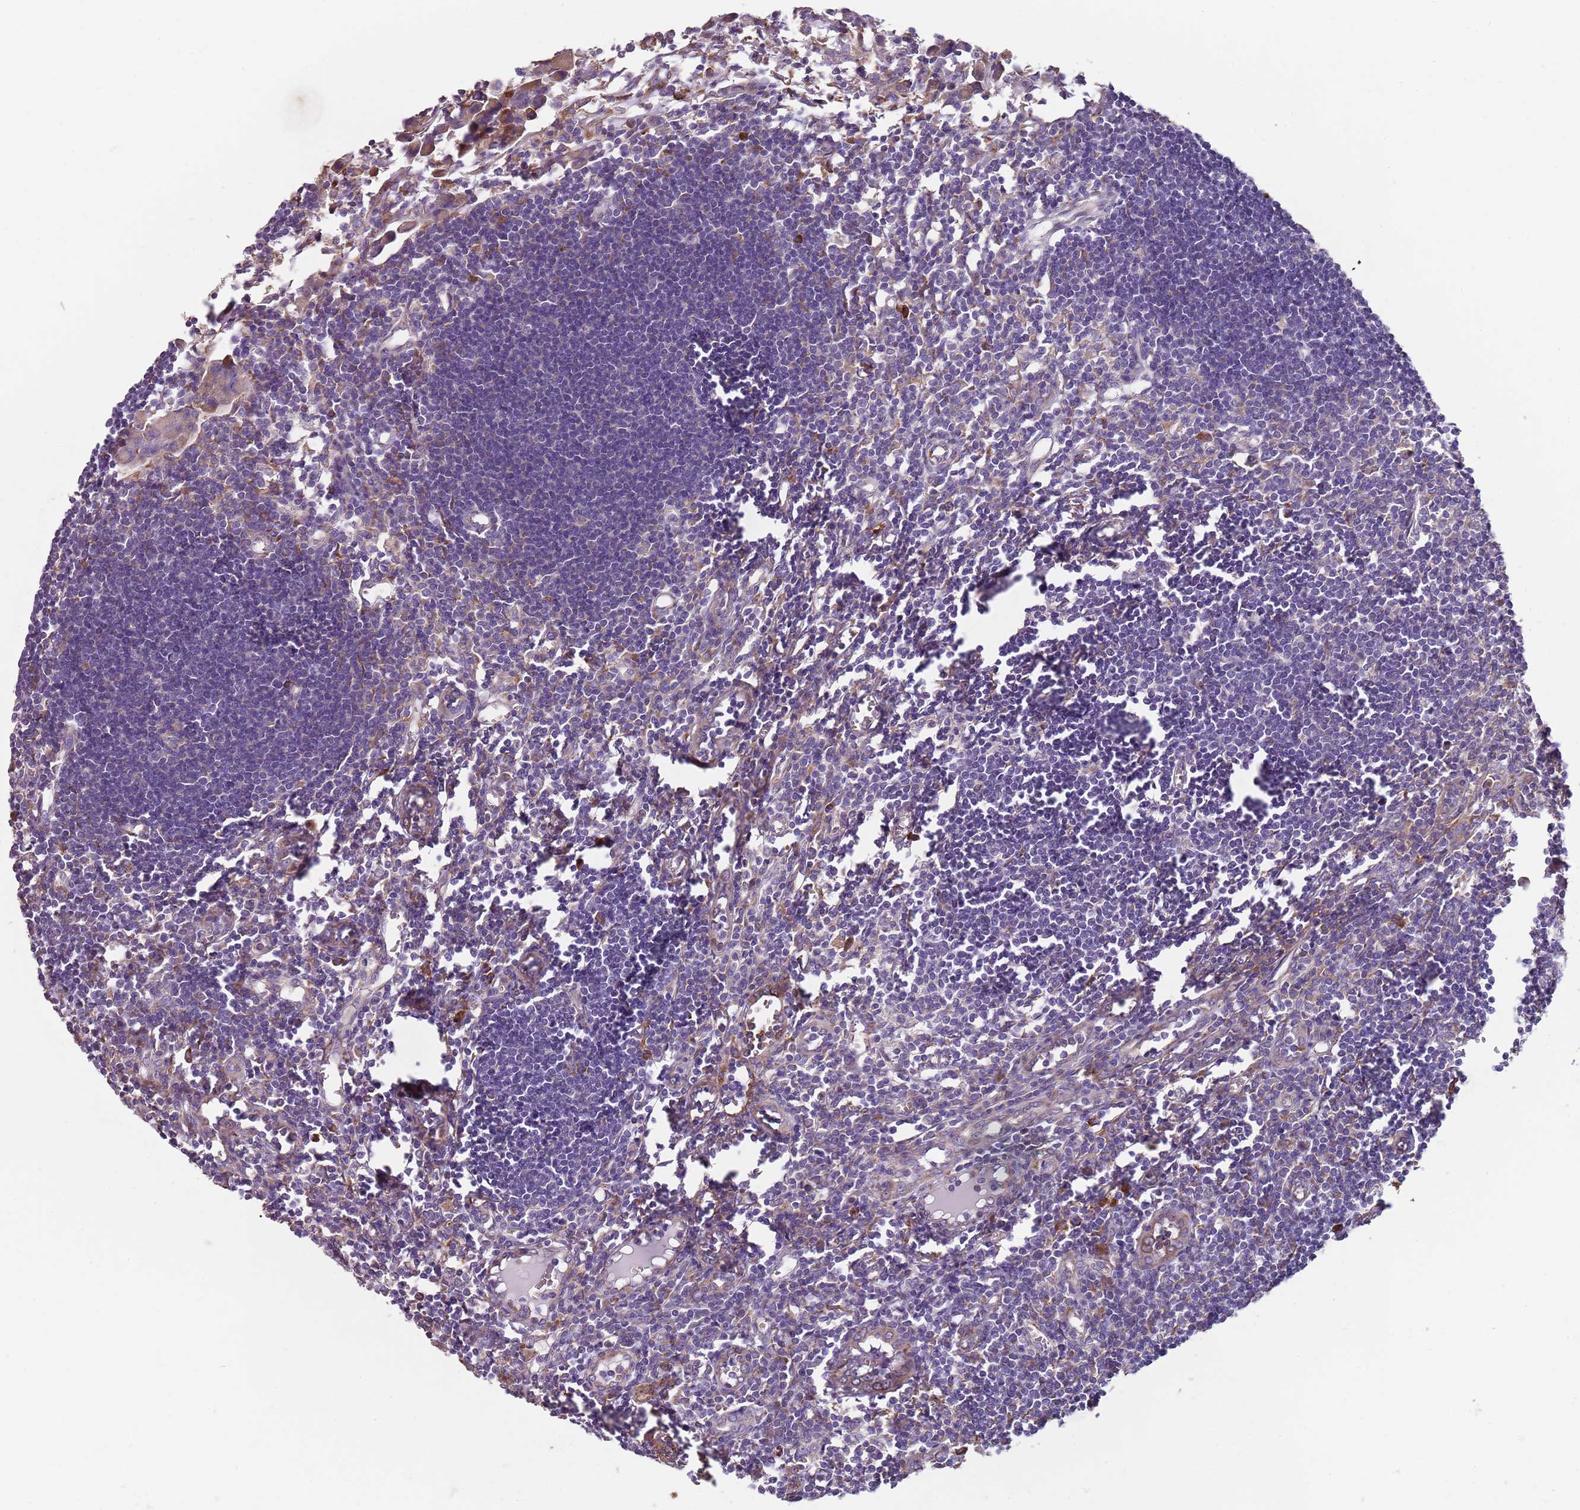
{"staining": {"intensity": "negative", "quantity": "none", "location": "none"}, "tissue": "lymph node", "cell_type": "Germinal center cells", "image_type": "normal", "snomed": [{"axis": "morphology", "description": "Normal tissue, NOS"}, {"axis": "morphology", "description": "Malignant melanoma, Metastatic site"}, {"axis": "topography", "description": "Lymph node"}], "caption": "Protein analysis of normal lymph node shows no significant staining in germinal center cells.", "gene": "SPATA2", "patient": {"sex": "male", "age": 41}}